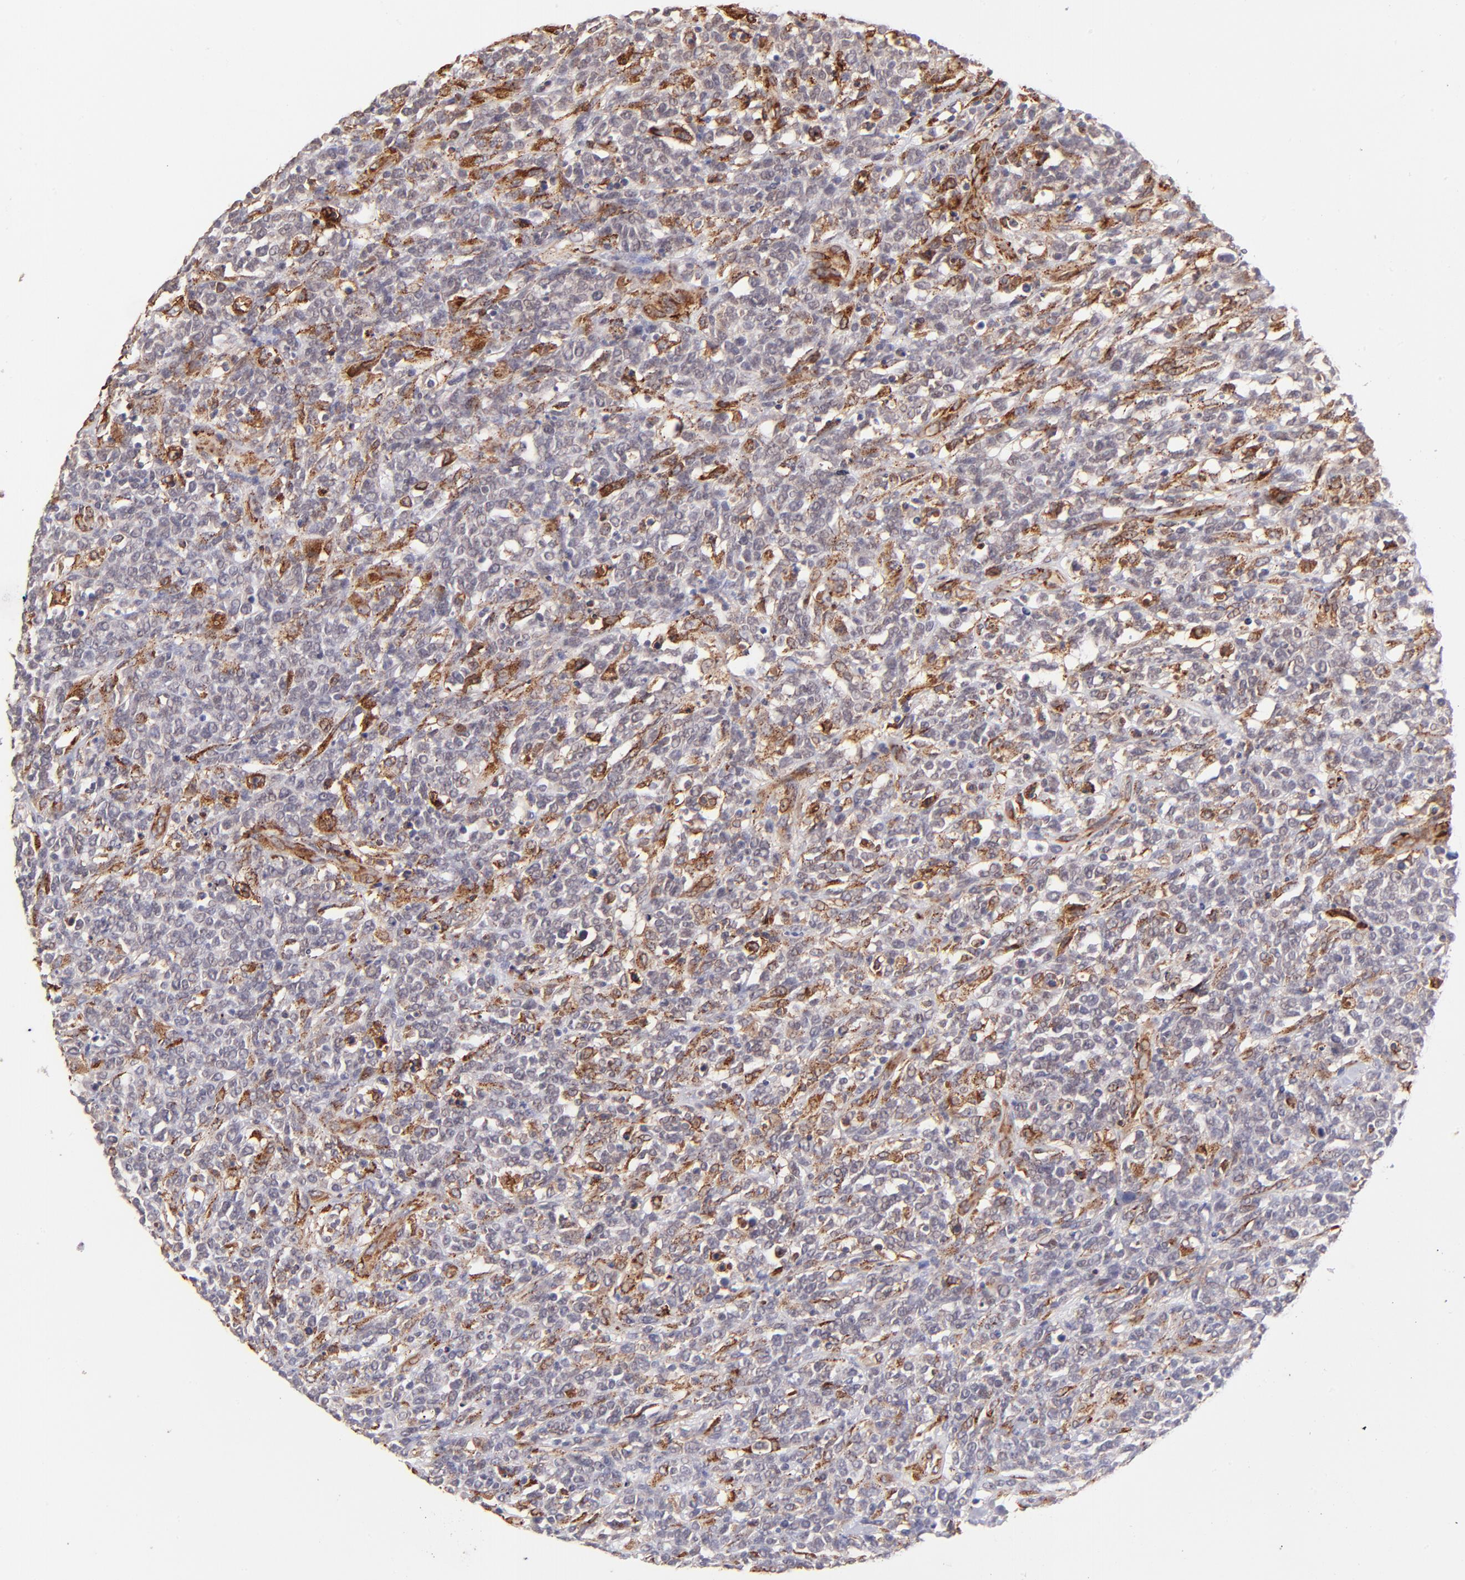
{"staining": {"intensity": "weak", "quantity": "<25%", "location": "cytoplasmic/membranous"}, "tissue": "lymphoma", "cell_type": "Tumor cells", "image_type": "cancer", "snomed": [{"axis": "morphology", "description": "Malignant lymphoma, non-Hodgkin's type, High grade"}, {"axis": "topography", "description": "Lymph node"}], "caption": "Immunohistochemistry photomicrograph of lymphoma stained for a protein (brown), which reveals no positivity in tumor cells. (DAB (3,3'-diaminobenzidine) immunohistochemistry with hematoxylin counter stain).", "gene": "SPARC", "patient": {"sex": "female", "age": 73}}